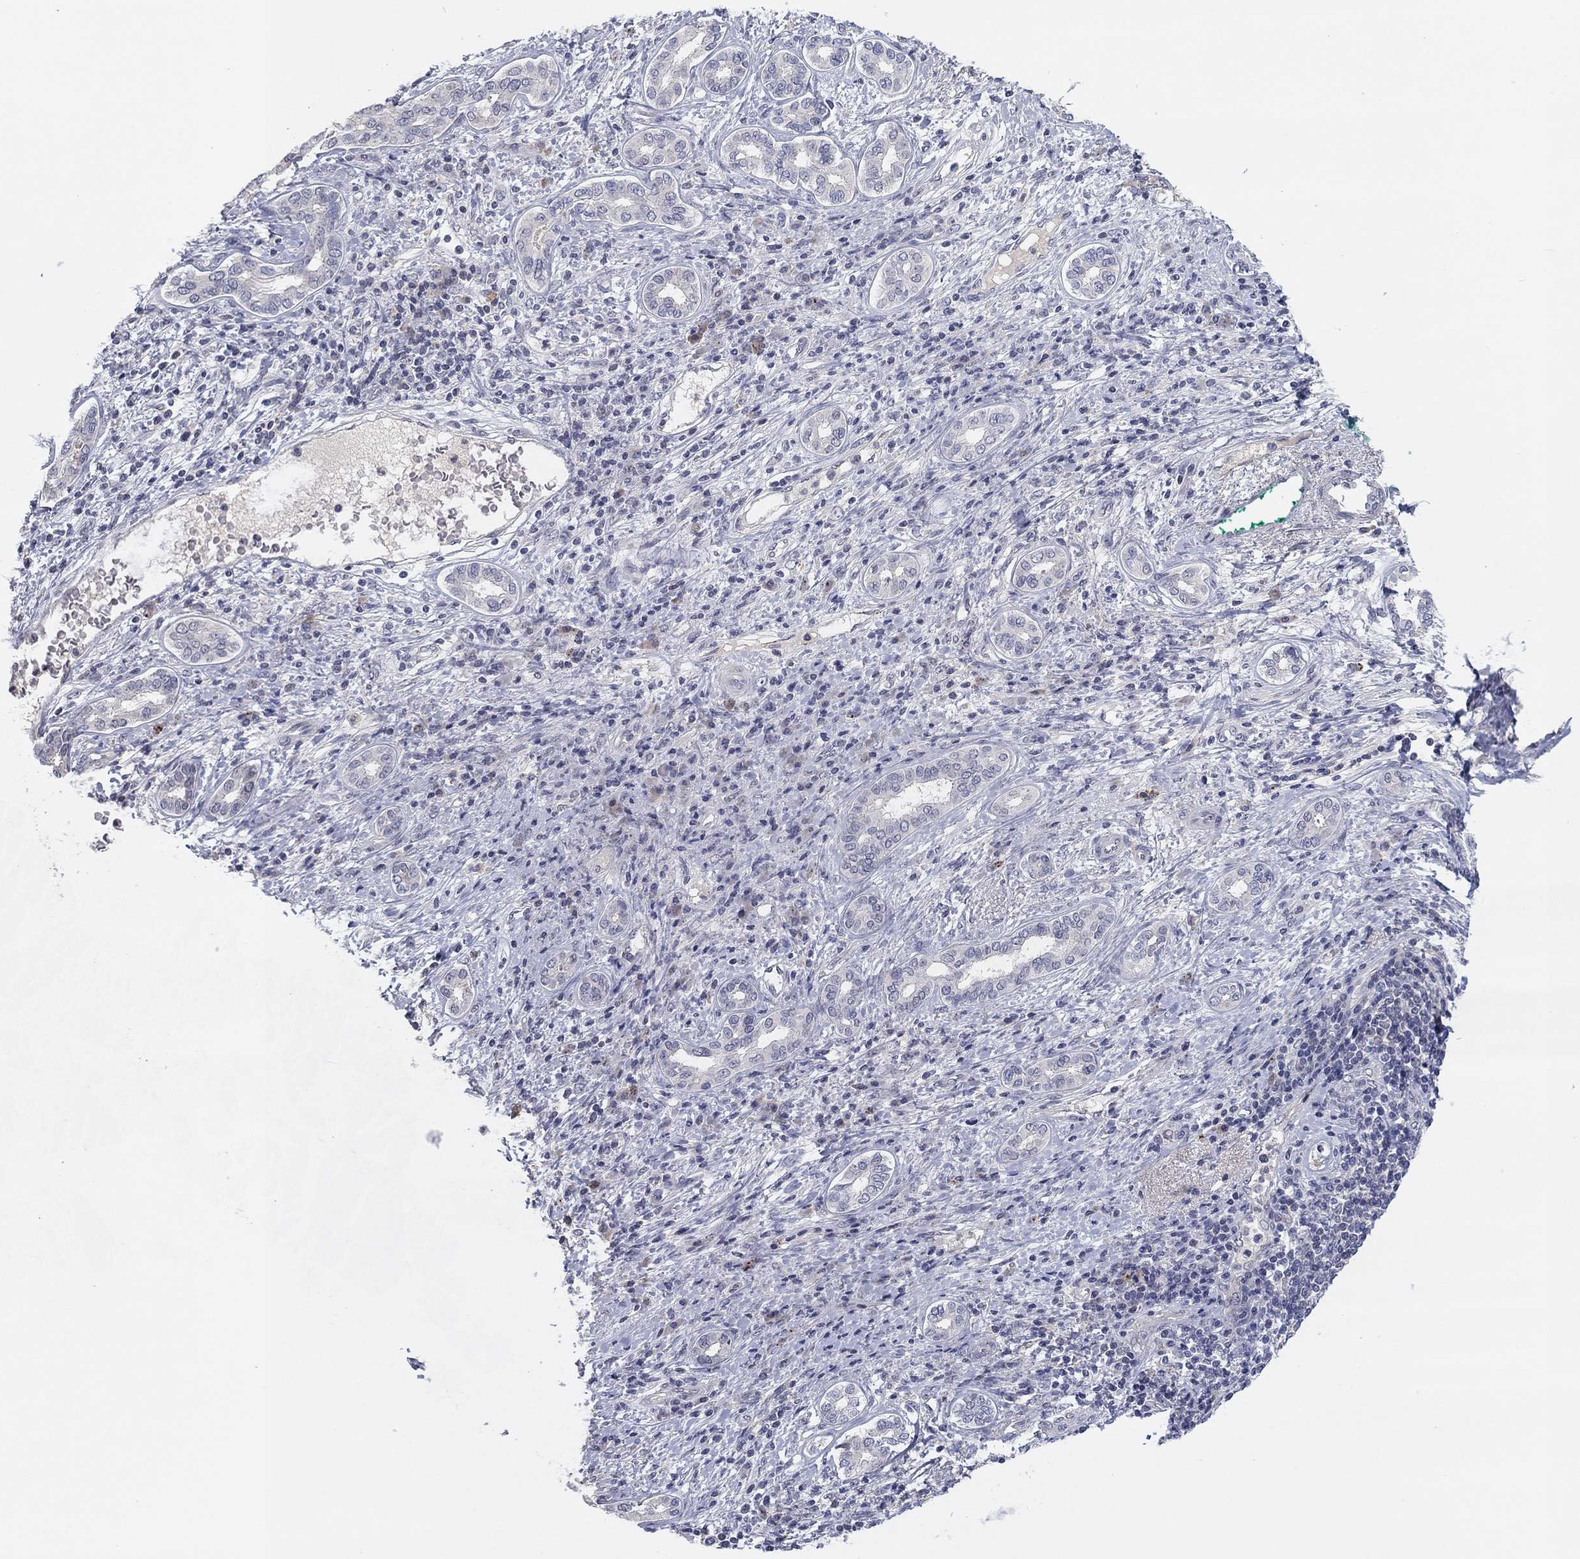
{"staining": {"intensity": "negative", "quantity": "none", "location": "none"}, "tissue": "liver cancer", "cell_type": "Tumor cells", "image_type": "cancer", "snomed": [{"axis": "morphology", "description": "Carcinoma, Hepatocellular, NOS"}, {"axis": "topography", "description": "Liver"}], "caption": "Tumor cells show no significant protein staining in liver cancer (hepatocellular carcinoma).", "gene": "AMN1", "patient": {"sex": "male", "age": 65}}